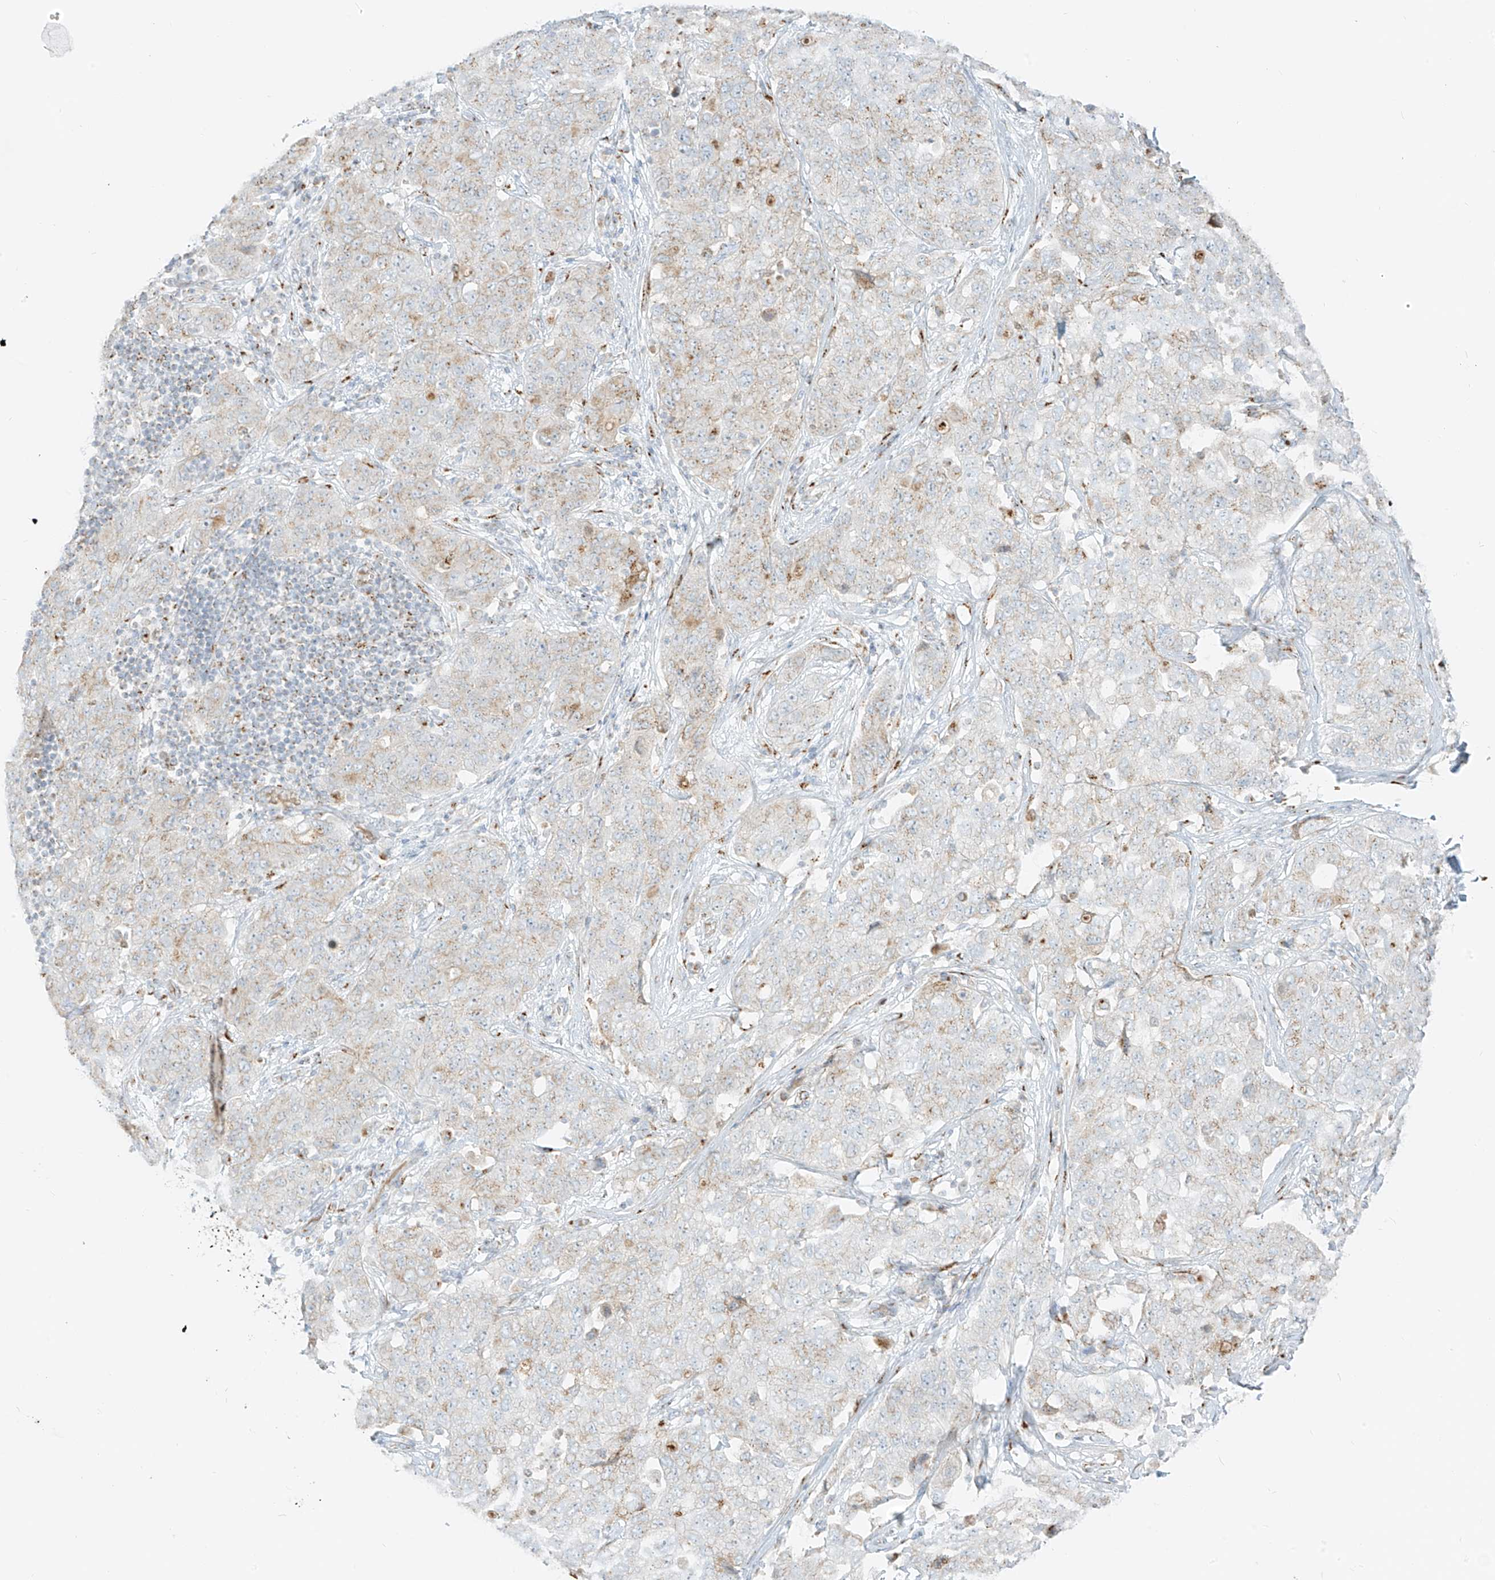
{"staining": {"intensity": "weak", "quantity": "25%-75%", "location": "cytoplasmic/membranous"}, "tissue": "stomach cancer", "cell_type": "Tumor cells", "image_type": "cancer", "snomed": [{"axis": "morphology", "description": "Normal tissue, NOS"}, {"axis": "morphology", "description": "Adenocarcinoma, NOS"}, {"axis": "topography", "description": "Lymph node"}, {"axis": "topography", "description": "Stomach"}], "caption": "Adenocarcinoma (stomach) stained for a protein exhibits weak cytoplasmic/membranous positivity in tumor cells.", "gene": "TMEM87B", "patient": {"sex": "male", "age": 48}}